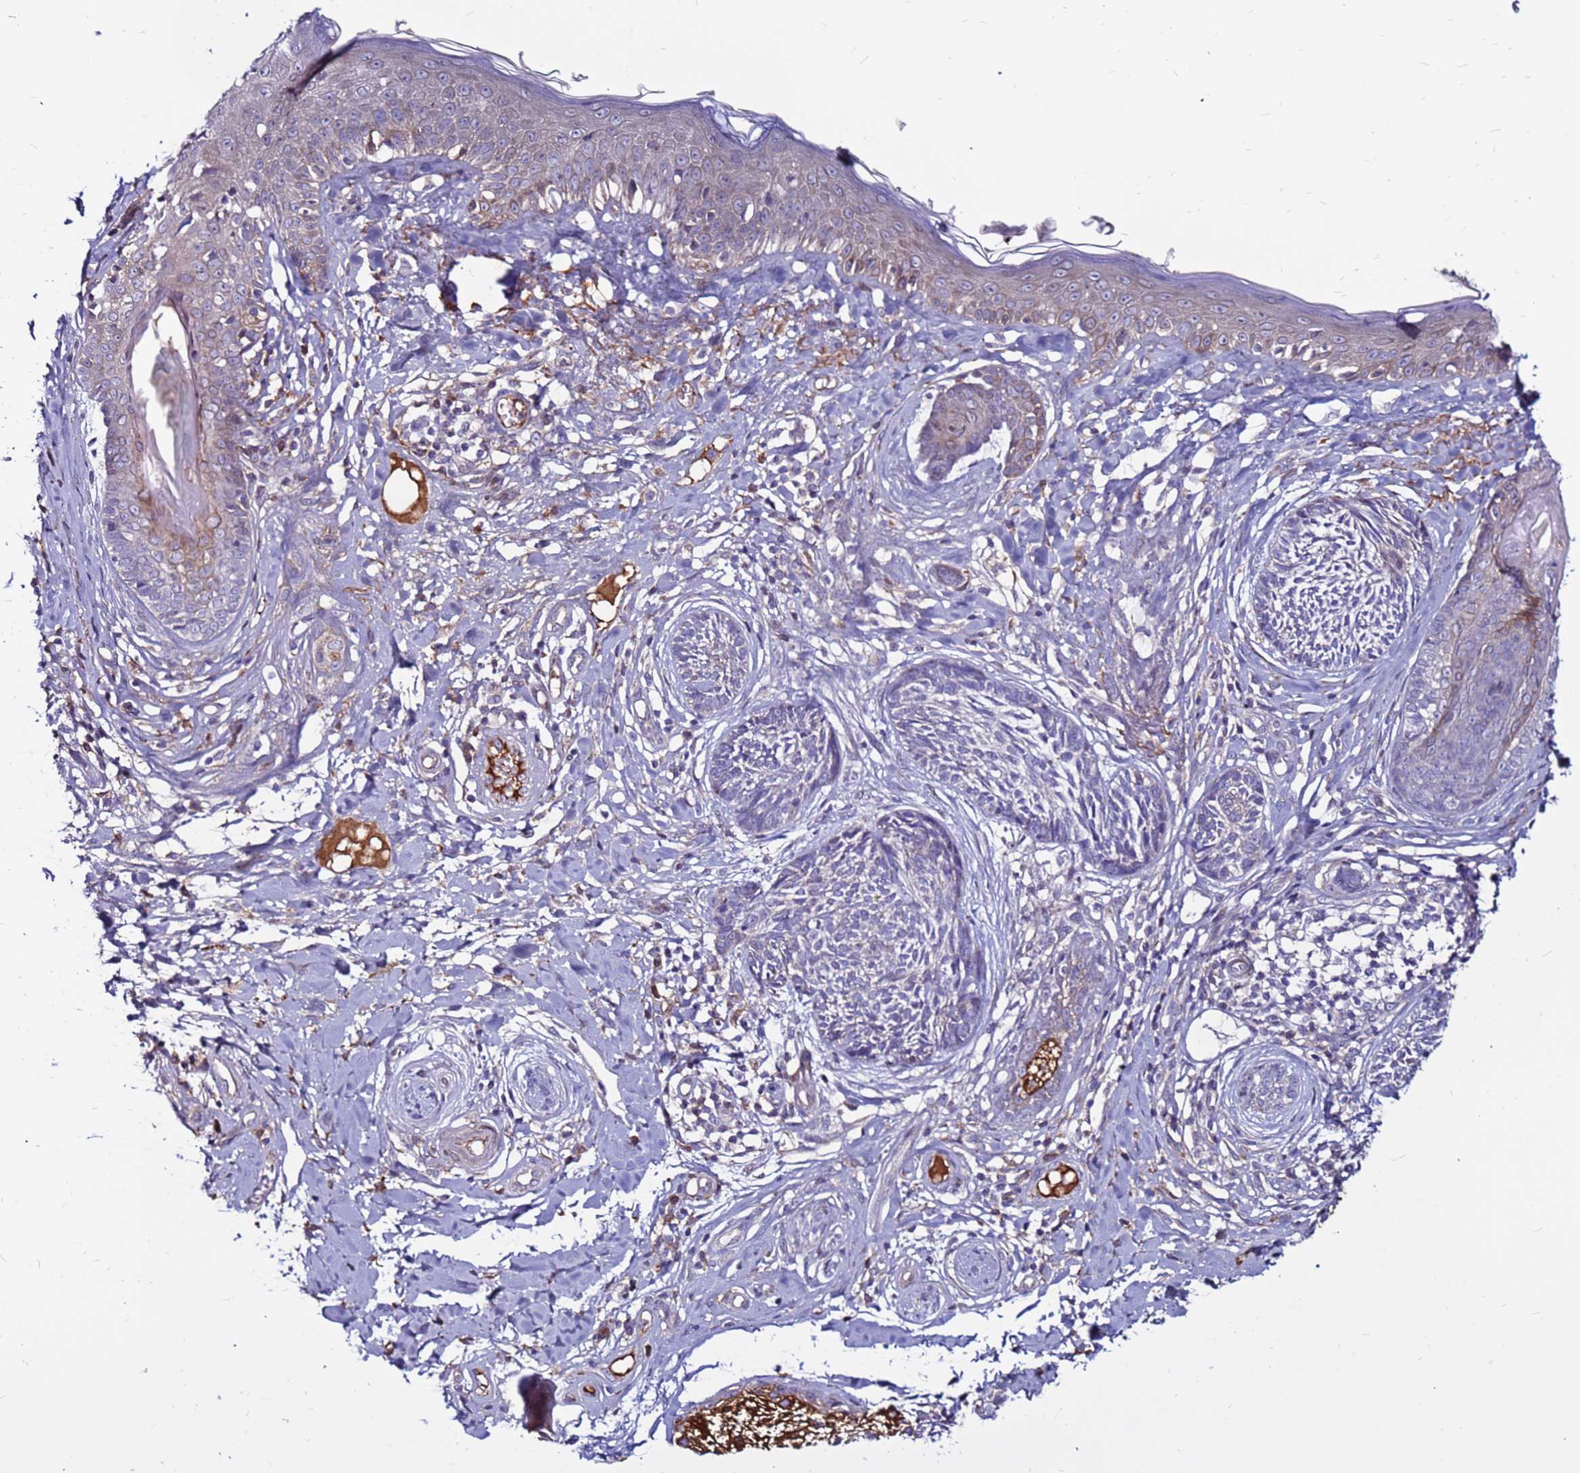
{"staining": {"intensity": "negative", "quantity": "none", "location": "none"}, "tissue": "skin cancer", "cell_type": "Tumor cells", "image_type": "cancer", "snomed": [{"axis": "morphology", "description": "Squamous cell carcinoma, NOS"}, {"axis": "topography", "description": "Skin"}], "caption": "IHC micrograph of squamous cell carcinoma (skin) stained for a protein (brown), which shows no expression in tumor cells.", "gene": "CCDC71", "patient": {"sex": "male", "age": 82}}